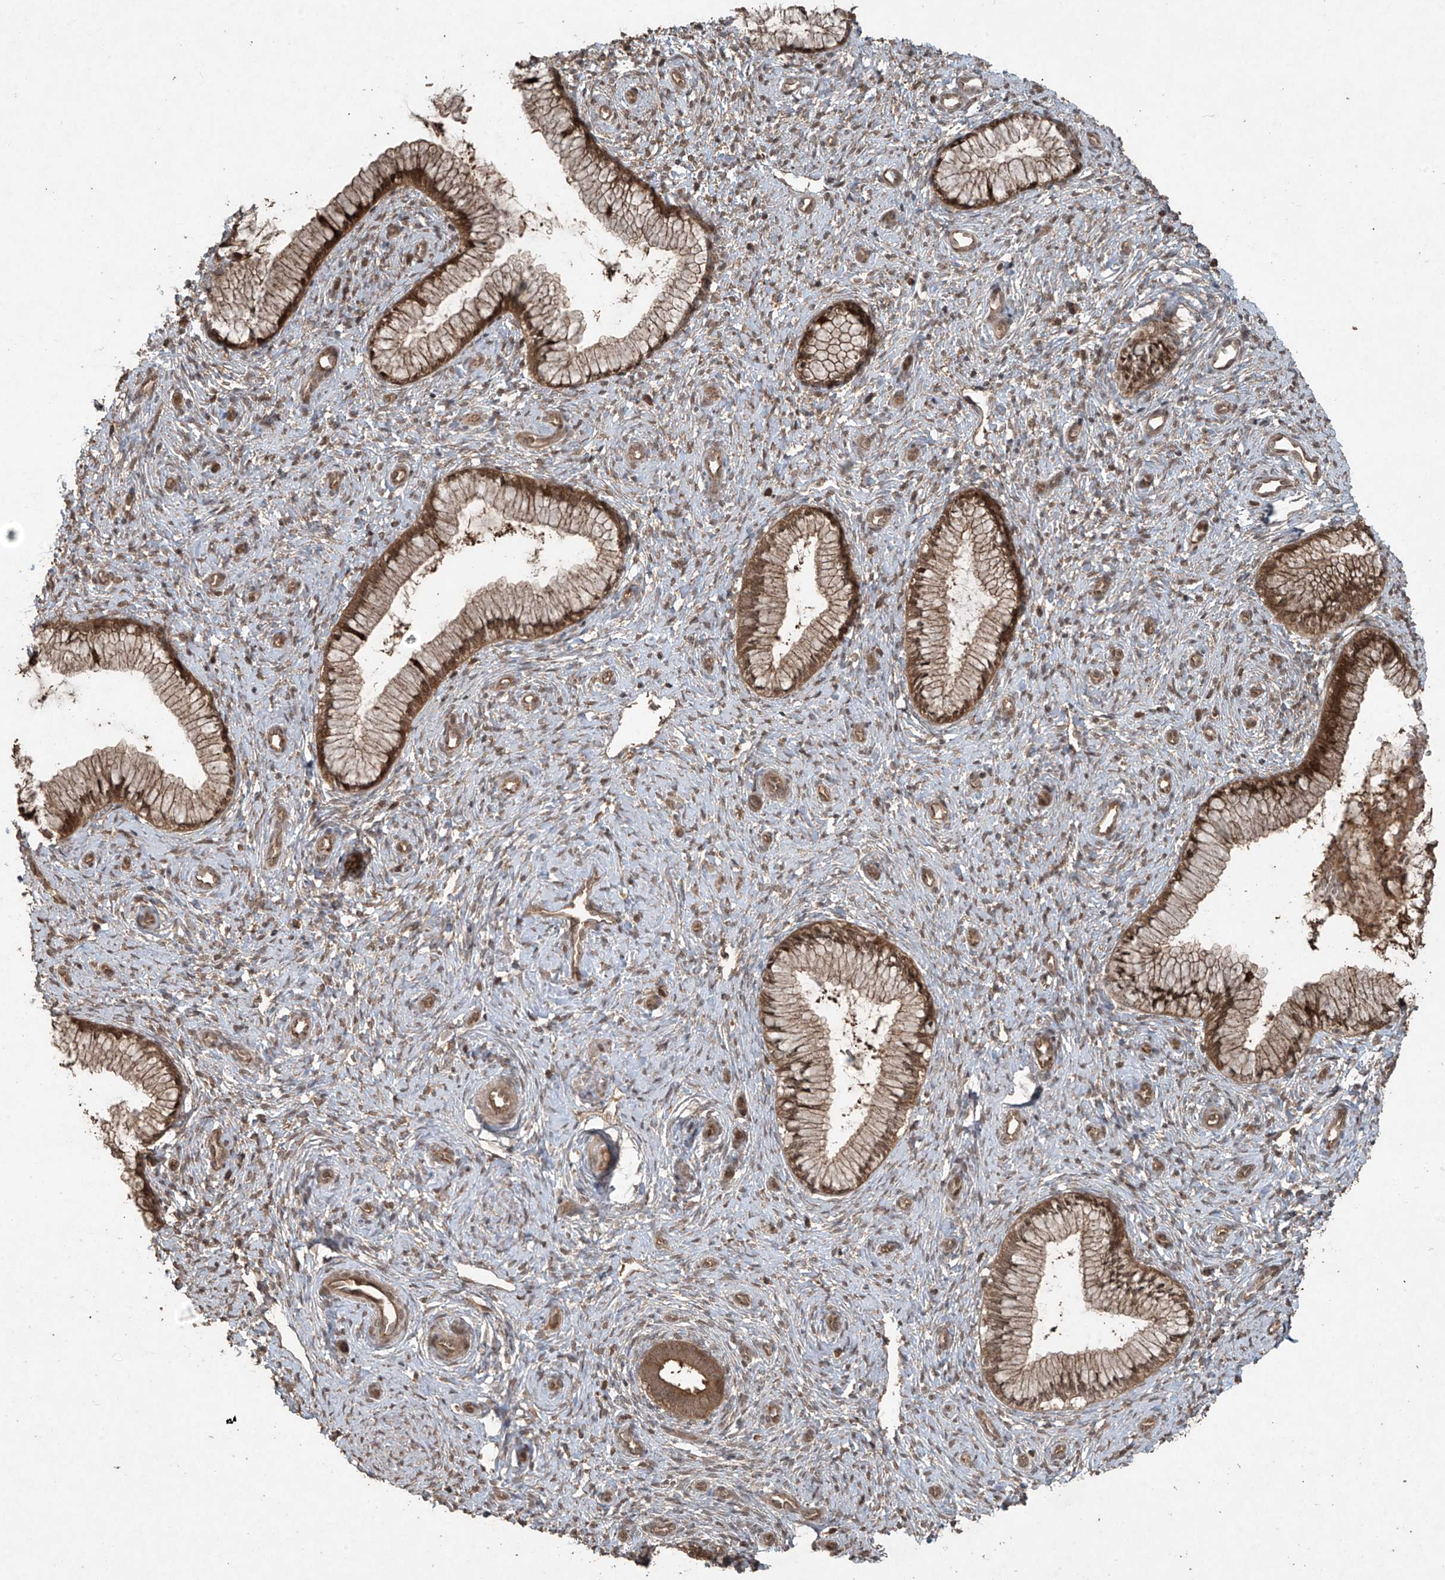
{"staining": {"intensity": "moderate", "quantity": ">75%", "location": "cytoplasmic/membranous,nuclear"}, "tissue": "cervix", "cell_type": "Glandular cells", "image_type": "normal", "snomed": [{"axis": "morphology", "description": "Normal tissue, NOS"}, {"axis": "topography", "description": "Cervix"}], "caption": "High-power microscopy captured an immunohistochemistry photomicrograph of benign cervix, revealing moderate cytoplasmic/membranous,nuclear positivity in approximately >75% of glandular cells.", "gene": "PGPEP1", "patient": {"sex": "female", "age": 27}}